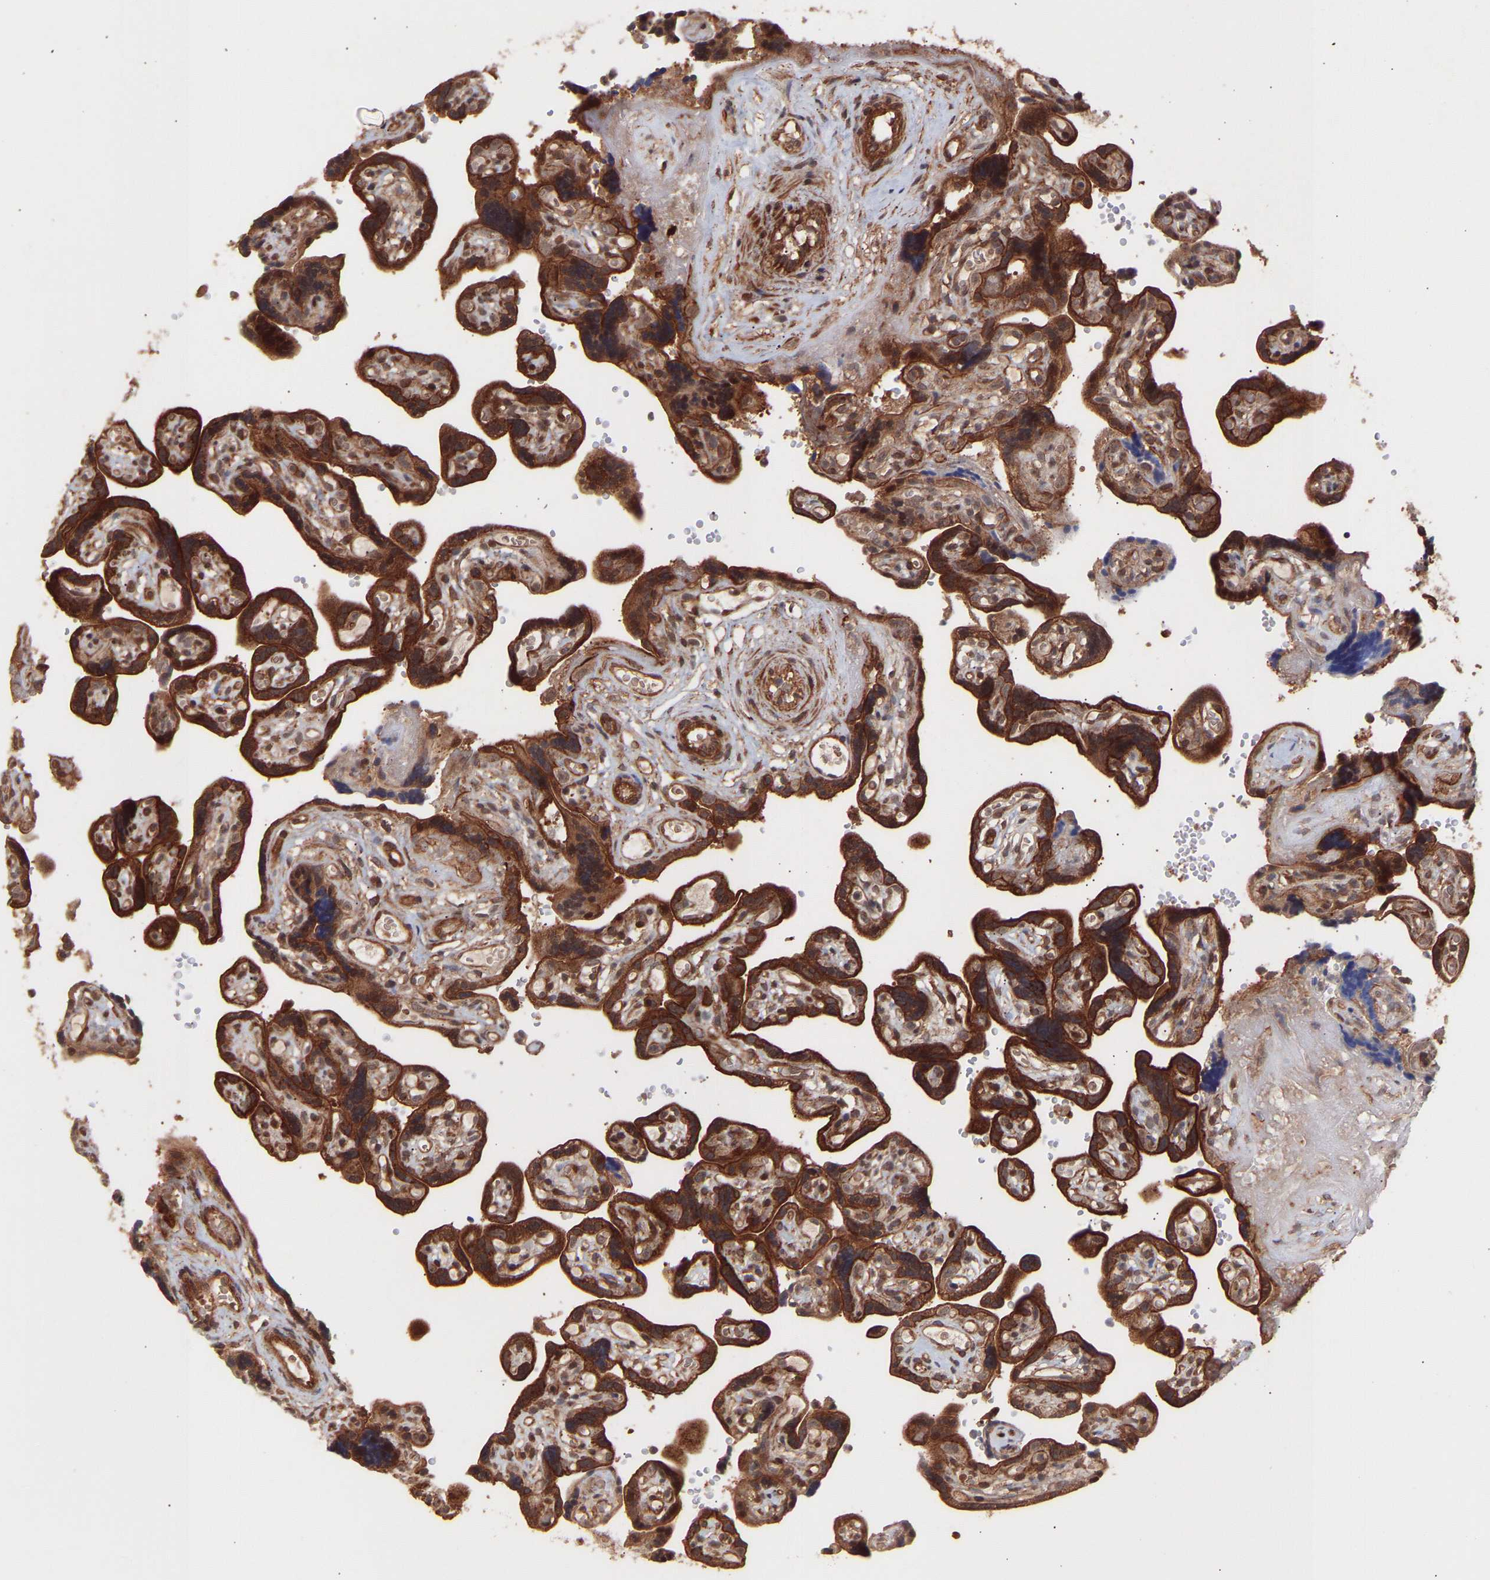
{"staining": {"intensity": "moderate", "quantity": ">75%", "location": "cytoplasmic/membranous"}, "tissue": "placenta", "cell_type": "Decidual cells", "image_type": "normal", "snomed": [{"axis": "morphology", "description": "Normal tissue, NOS"}, {"axis": "topography", "description": "Placenta"}], "caption": "IHC photomicrograph of unremarkable placenta: placenta stained using IHC exhibits medium levels of moderate protein expression localized specifically in the cytoplasmic/membranous of decidual cells, appearing as a cytoplasmic/membranous brown color.", "gene": "PDLIM5", "patient": {"sex": "female", "age": 30}}